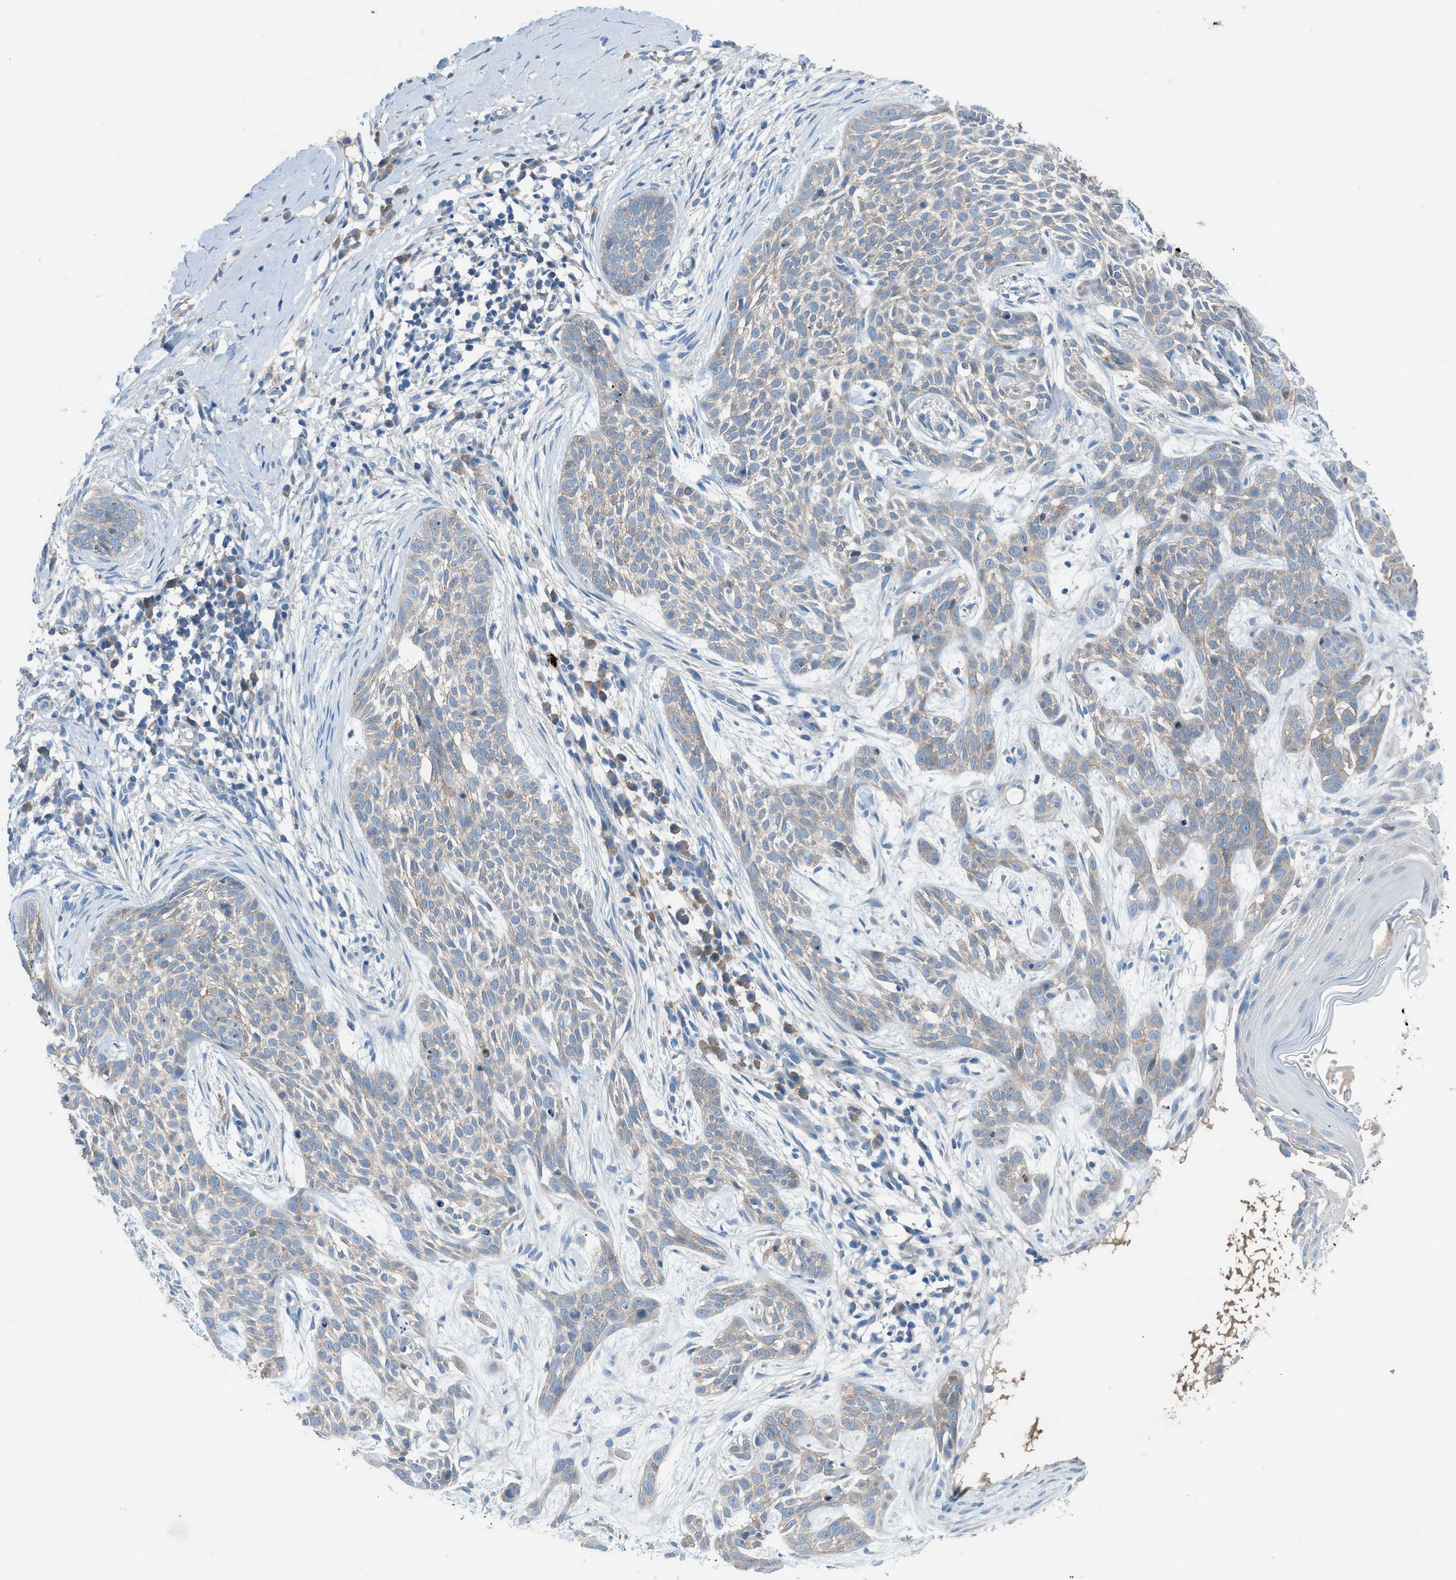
{"staining": {"intensity": "weak", "quantity": ">75%", "location": "cytoplasmic/membranous"}, "tissue": "skin cancer", "cell_type": "Tumor cells", "image_type": "cancer", "snomed": [{"axis": "morphology", "description": "Basal cell carcinoma"}, {"axis": "topography", "description": "Skin"}], "caption": "Skin basal cell carcinoma was stained to show a protein in brown. There is low levels of weak cytoplasmic/membranous staining in about >75% of tumor cells.", "gene": "C5AR2", "patient": {"sex": "female", "age": 59}}